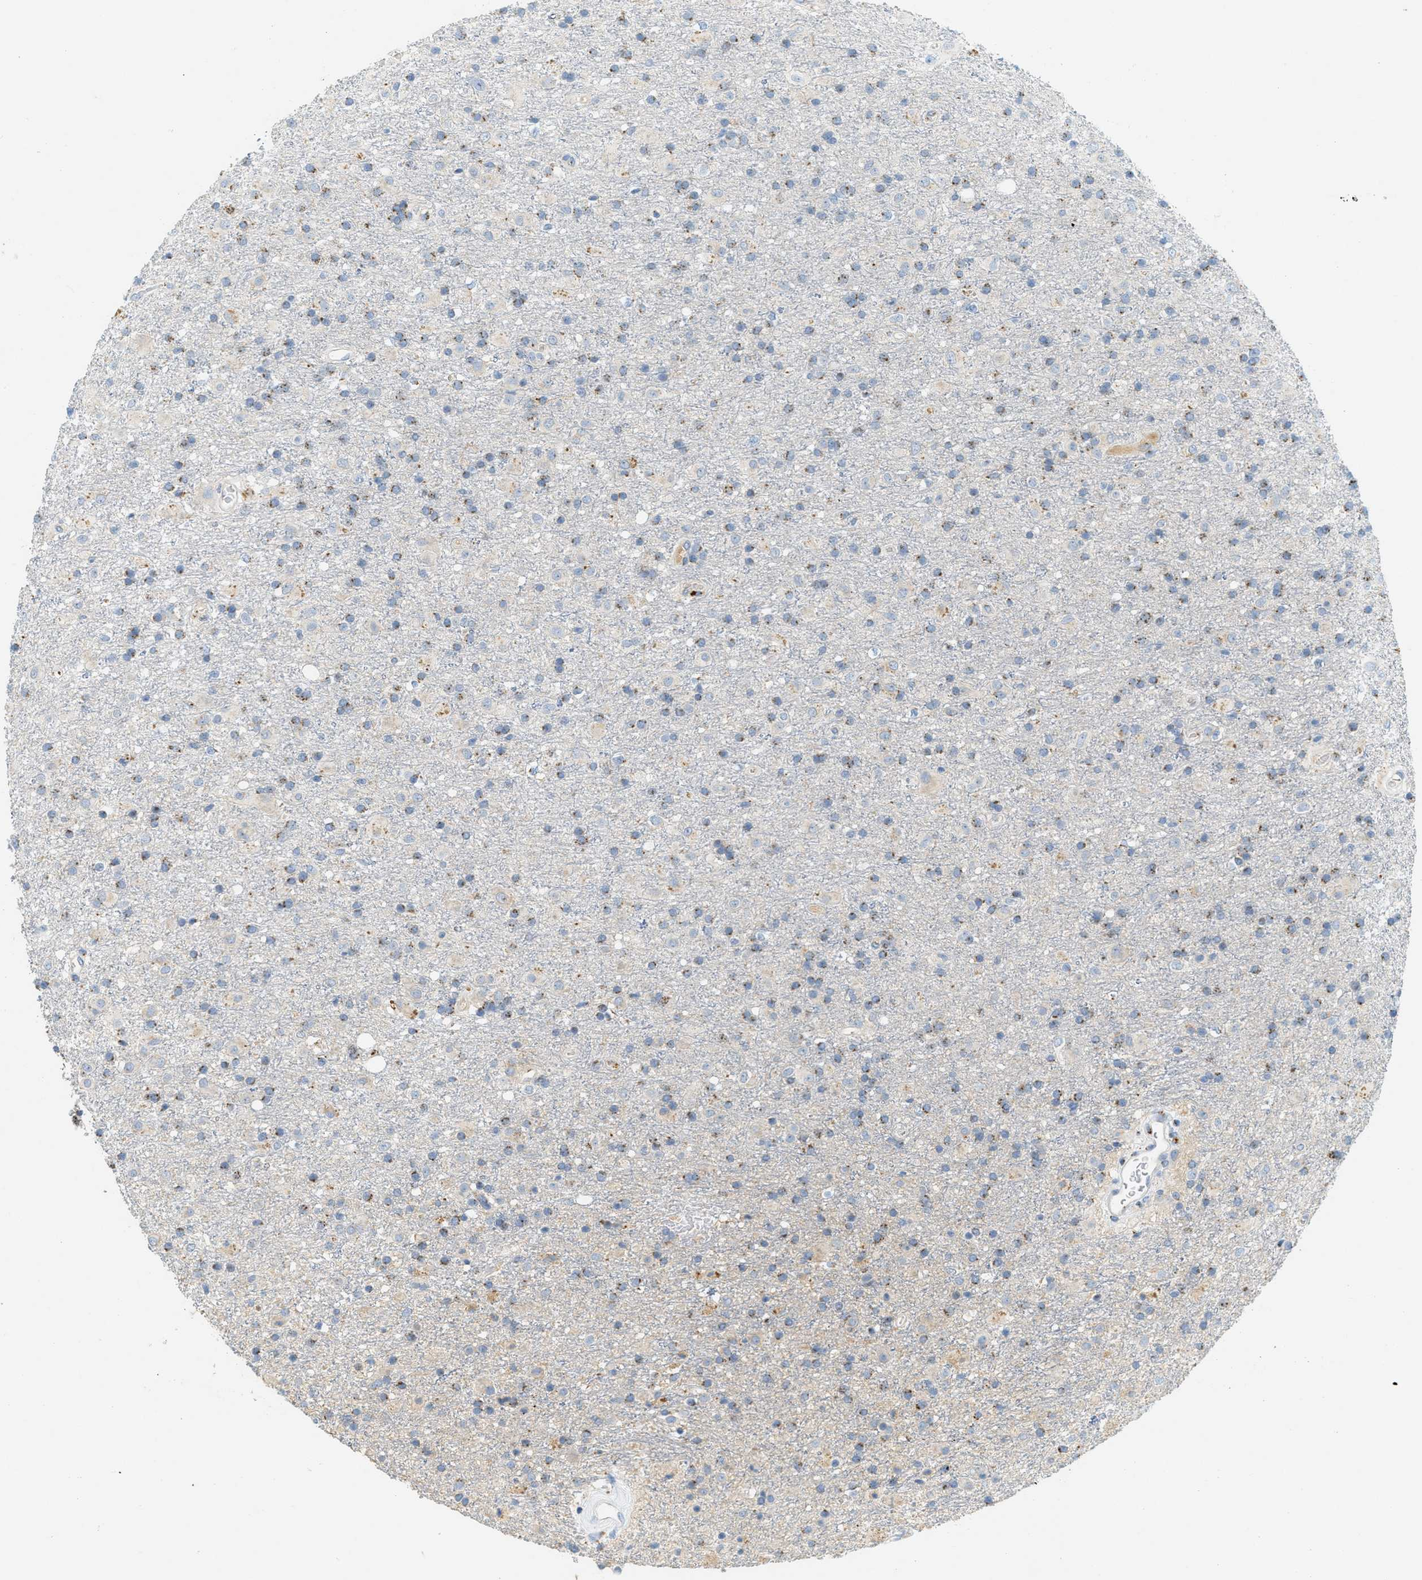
{"staining": {"intensity": "weak", "quantity": "<25%", "location": "cytoplasmic/membranous"}, "tissue": "glioma", "cell_type": "Tumor cells", "image_type": "cancer", "snomed": [{"axis": "morphology", "description": "Glioma, malignant, Low grade"}, {"axis": "topography", "description": "Brain"}], "caption": "The micrograph displays no staining of tumor cells in malignant glioma (low-grade).", "gene": "ENTPD4", "patient": {"sex": "male", "age": 65}}